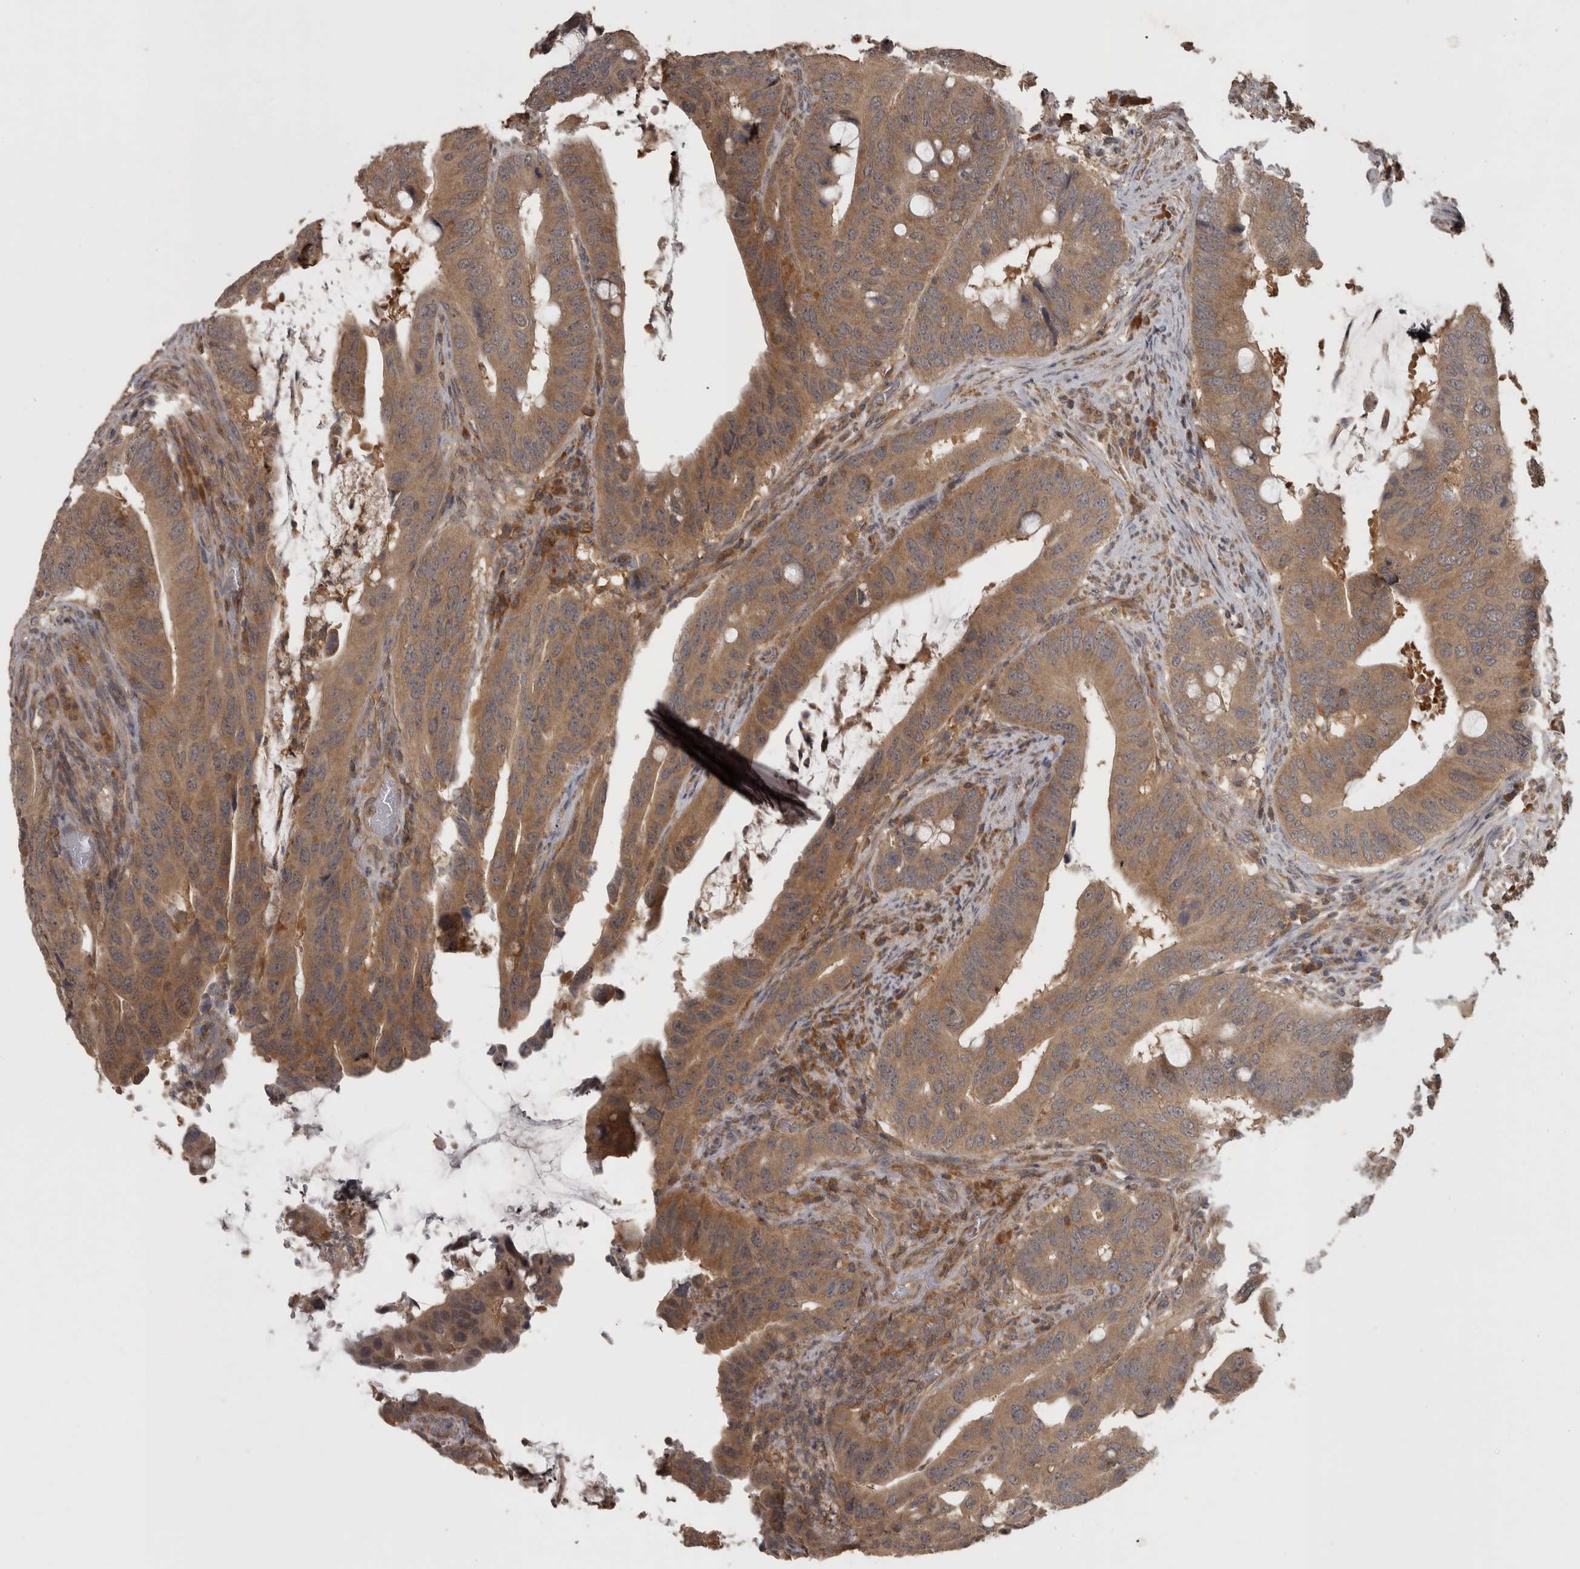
{"staining": {"intensity": "moderate", "quantity": ">75%", "location": "cytoplasmic/membranous"}, "tissue": "colorectal cancer", "cell_type": "Tumor cells", "image_type": "cancer", "snomed": [{"axis": "morphology", "description": "Adenocarcinoma, NOS"}, {"axis": "topography", "description": "Colon"}], "caption": "This photomicrograph shows colorectal cancer (adenocarcinoma) stained with immunohistochemistry to label a protein in brown. The cytoplasmic/membranous of tumor cells show moderate positivity for the protein. Nuclei are counter-stained blue.", "gene": "MICU3", "patient": {"sex": "male", "age": 71}}